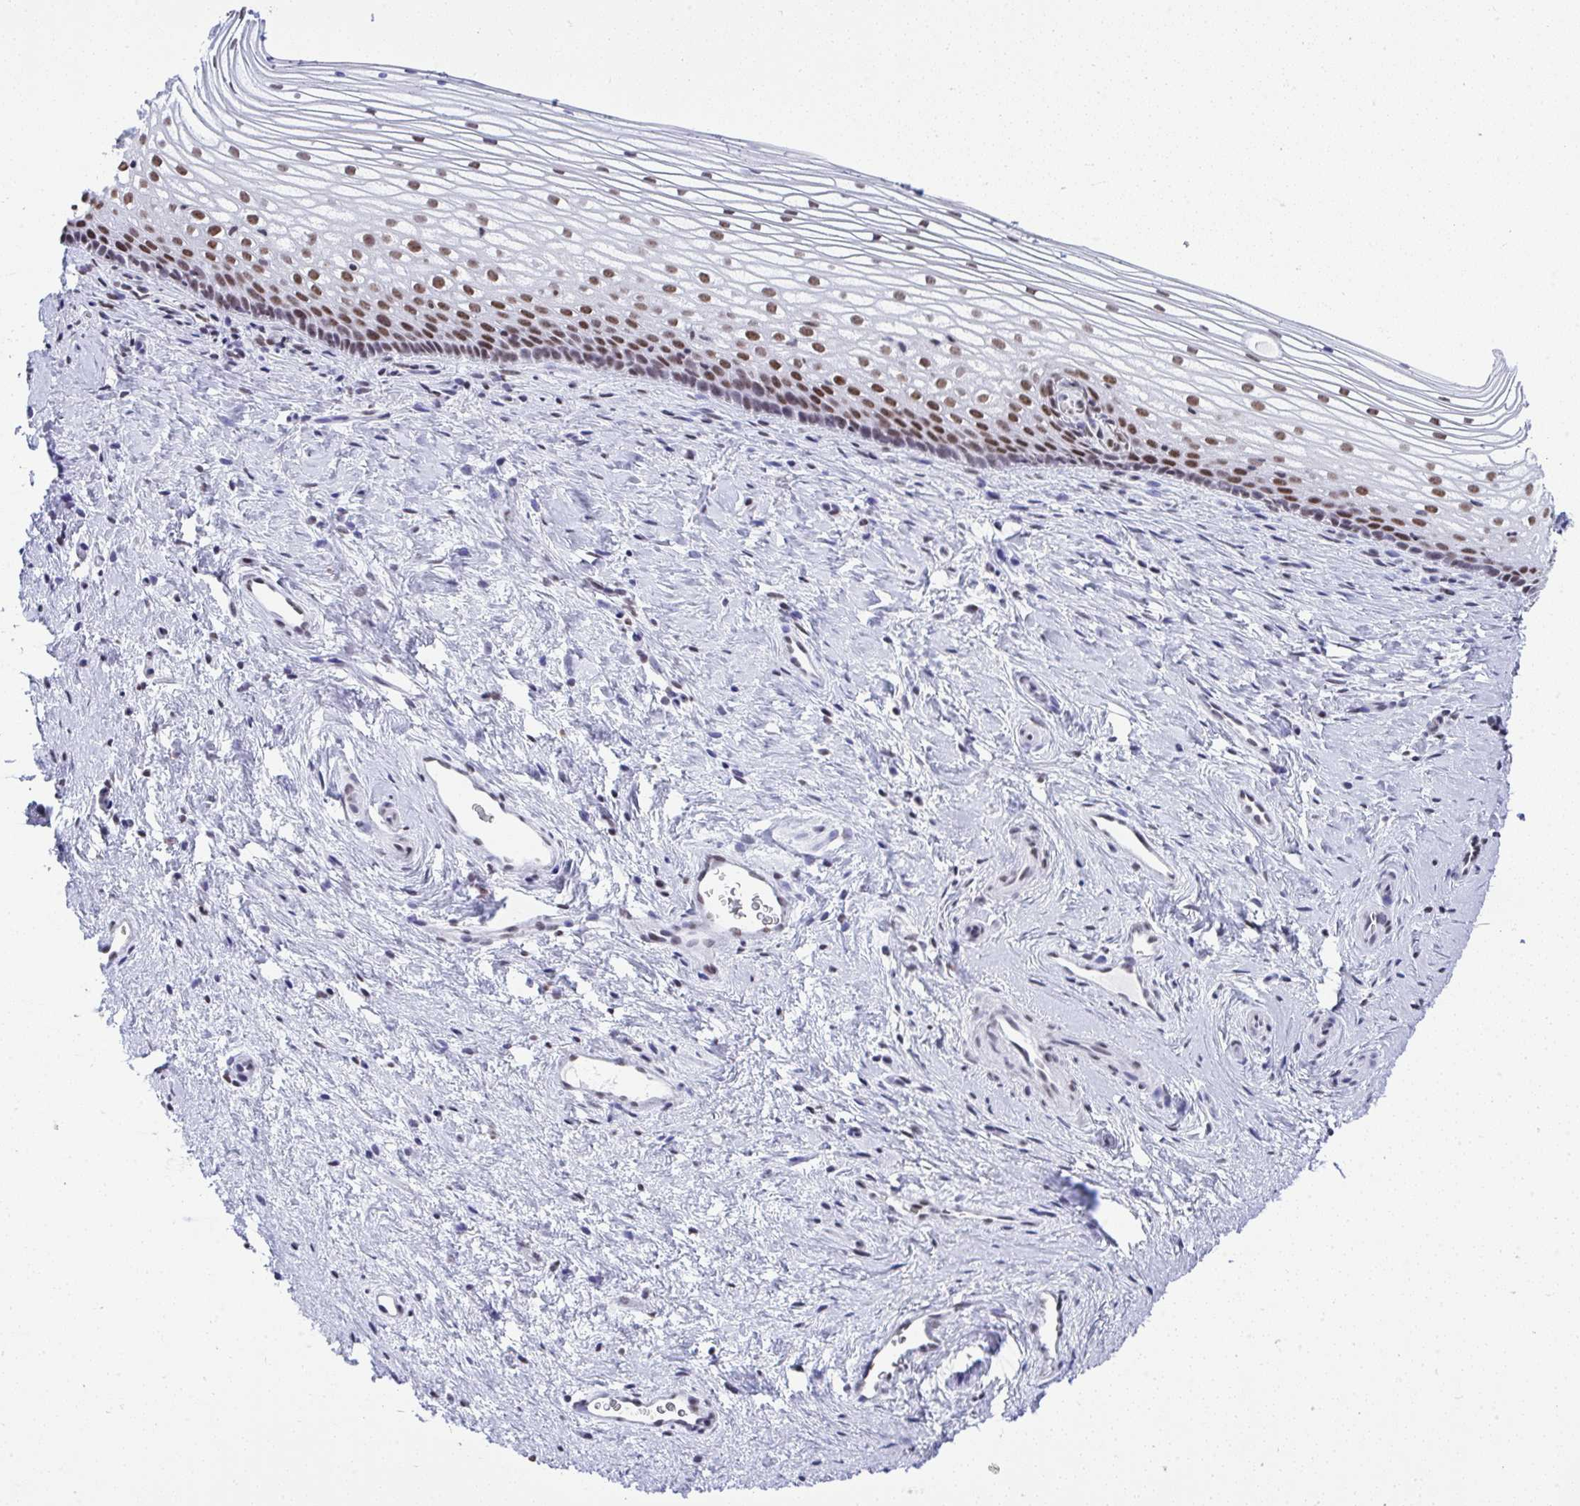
{"staining": {"intensity": "strong", "quantity": ">75%", "location": "nuclear"}, "tissue": "vagina", "cell_type": "Squamous epithelial cells", "image_type": "normal", "snomed": [{"axis": "morphology", "description": "Normal tissue, NOS"}, {"axis": "topography", "description": "Vagina"}], "caption": "A high amount of strong nuclear positivity is appreciated in about >75% of squamous epithelial cells in normal vagina. The staining is performed using DAB brown chromogen to label protein expression. The nuclei are counter-stained blue using hematoxylin.", "gene": "DDX52", "patient": {"sex": "female", "age": 51}}